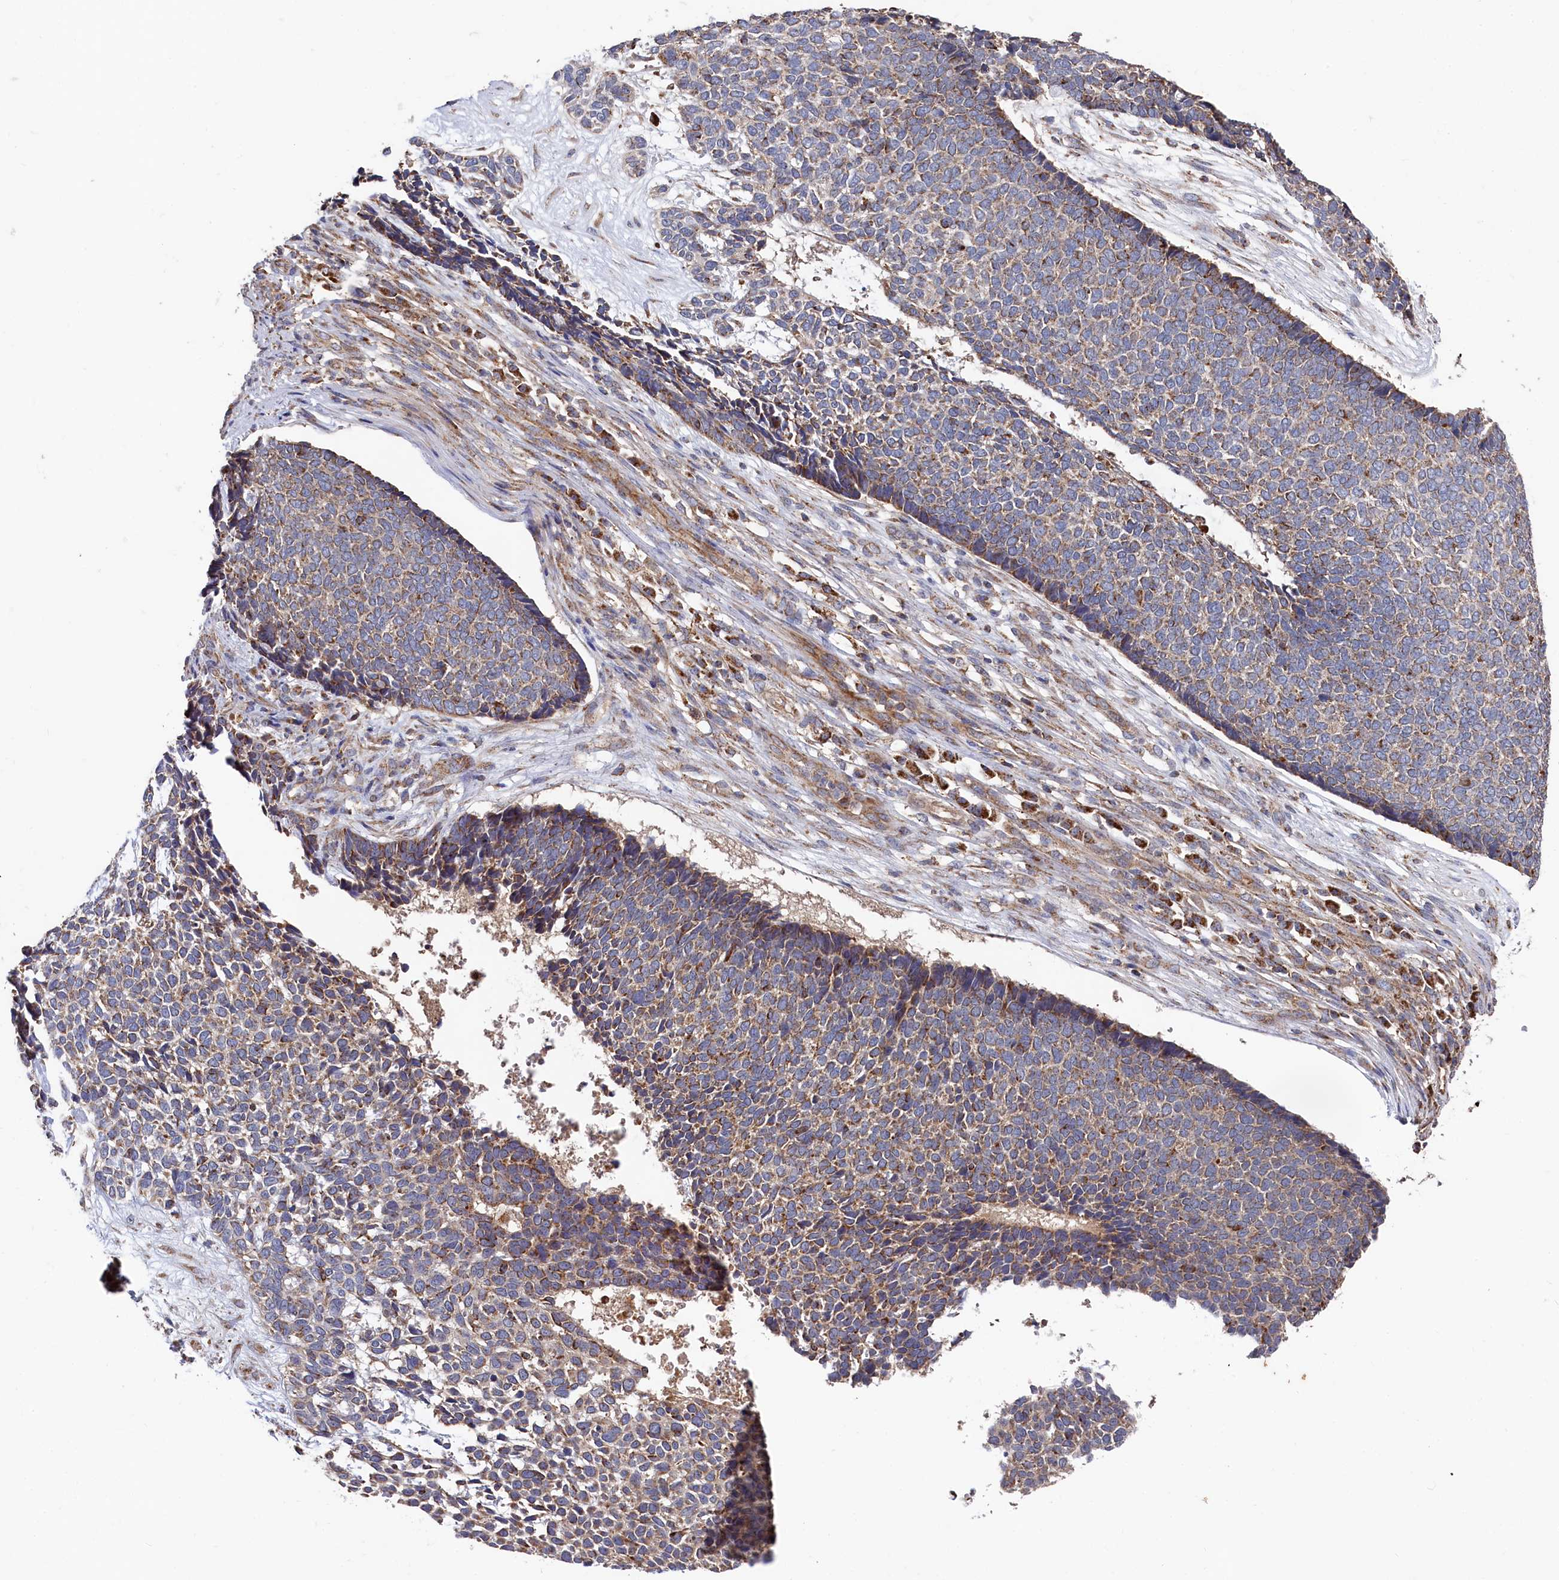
{"staining": {"intensity": "moderate", "quantity": ">75%", "location": "cytoplasmic/membranous"}, "tissue": "skin cancer", "cell_type": "Tumor cells", "image_type": "cancer", "snomed": [{"axis": "morphology", "description": "Basal cell carcinoma"}, {"axis": "topography", "description": "Skin"}], "caption": "IHC of human skin basal cell carcinoma shows medium levels of moderate cytoplasmic/membranous expression in approximately >75% of tumor cells. (DAB (3,3'-diaminobenzidine) IHC with brightfield microscopy, high magnification).", "gene": "HAUS2", "patient": {"sex": "female", "age": 84}}